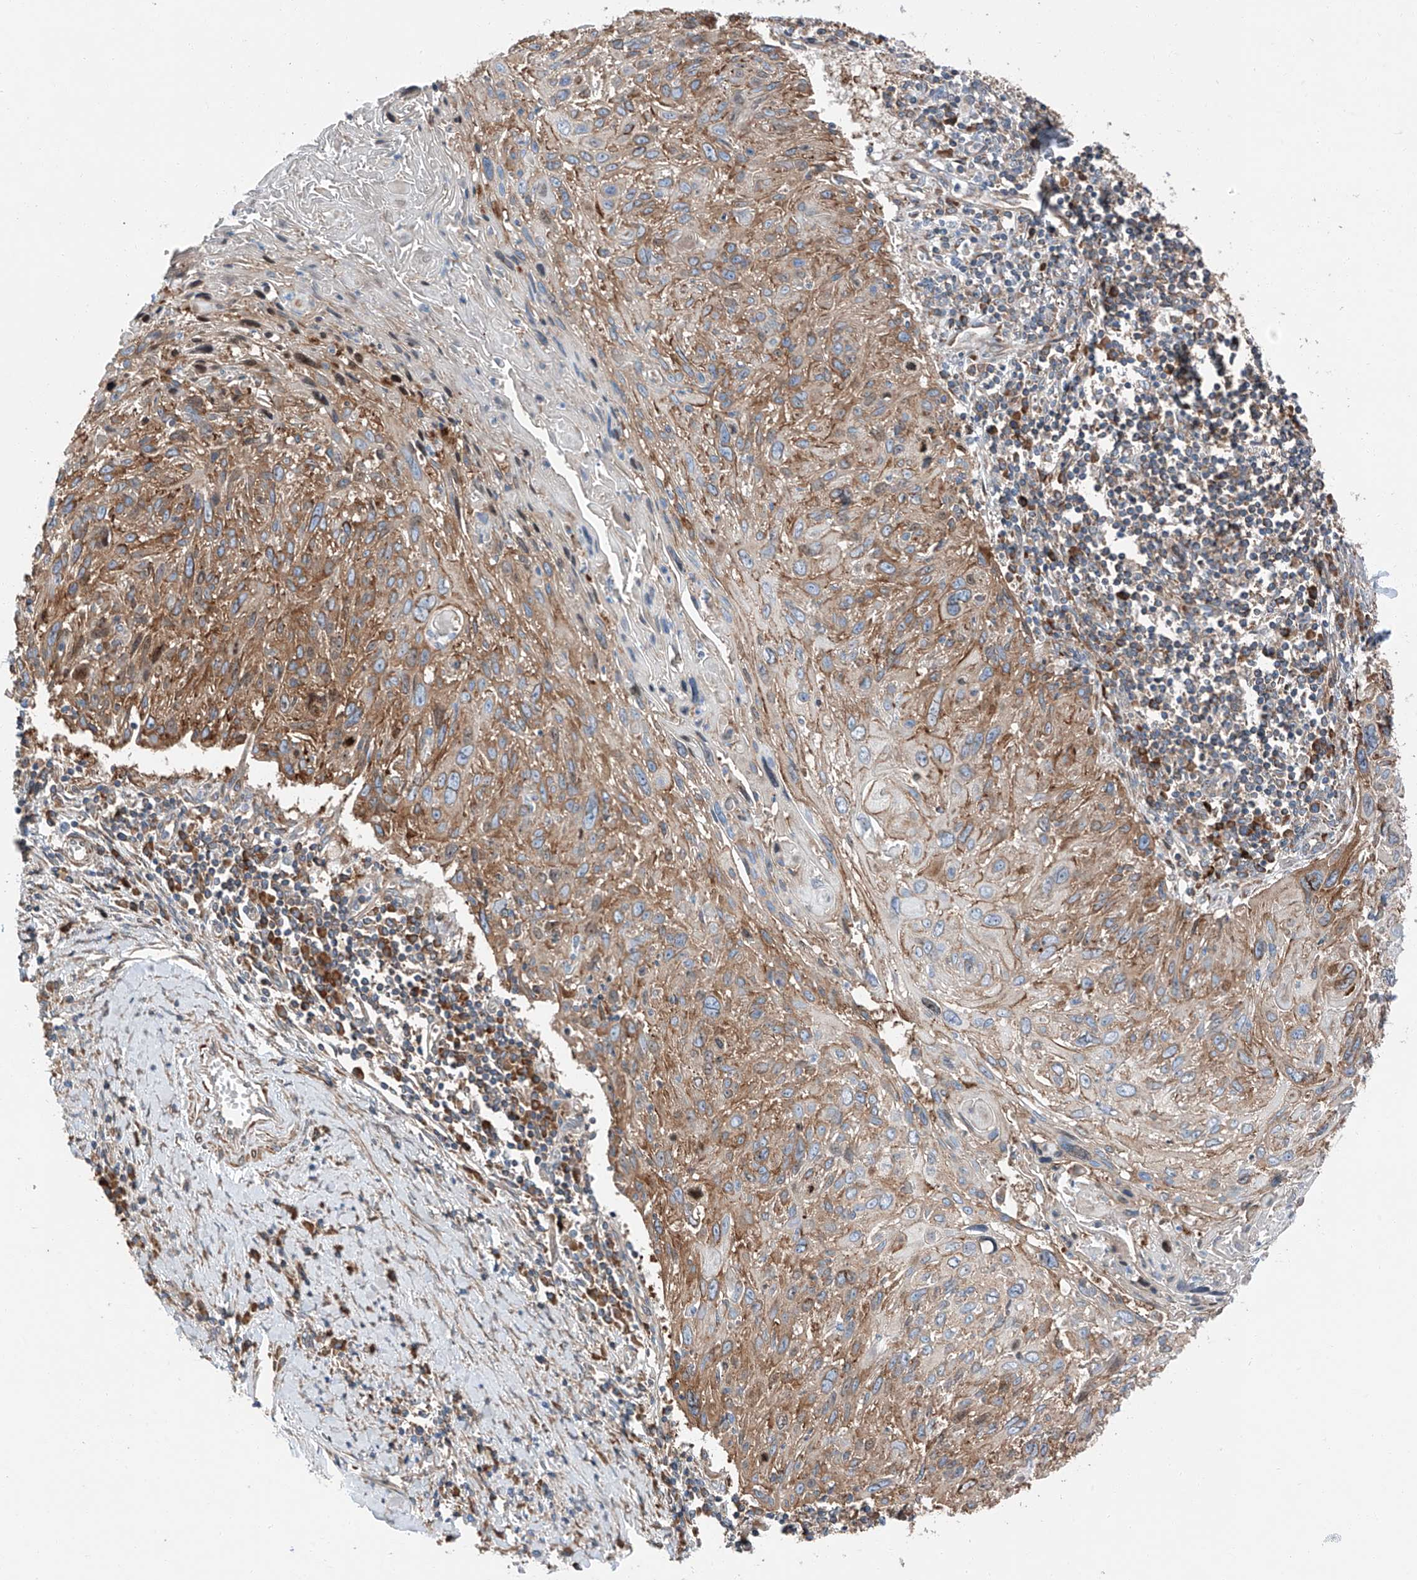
{"staining": {"intensity": "moderate", "quantity": ">75%", "location": "cytoplasmic/membranous"}, "tissue": "cervical cancer", "cell_type": "Tumor cells", "image_type": "cancer", "snomed": [{"axis": "morphology", "description": "Squamous cell carcinoma, NOS"}, {"axis": "topography", "description": "Cervix"}], "caption": "This is a micrograph of immunohistochemistry staining of squamous cell carcinoma (cervical), which shows moderate expression in the cytoplasmic/membranous of tumor cells.", "gene": "ZC3H15", "patient": {"sex": "female", "age": 51}}